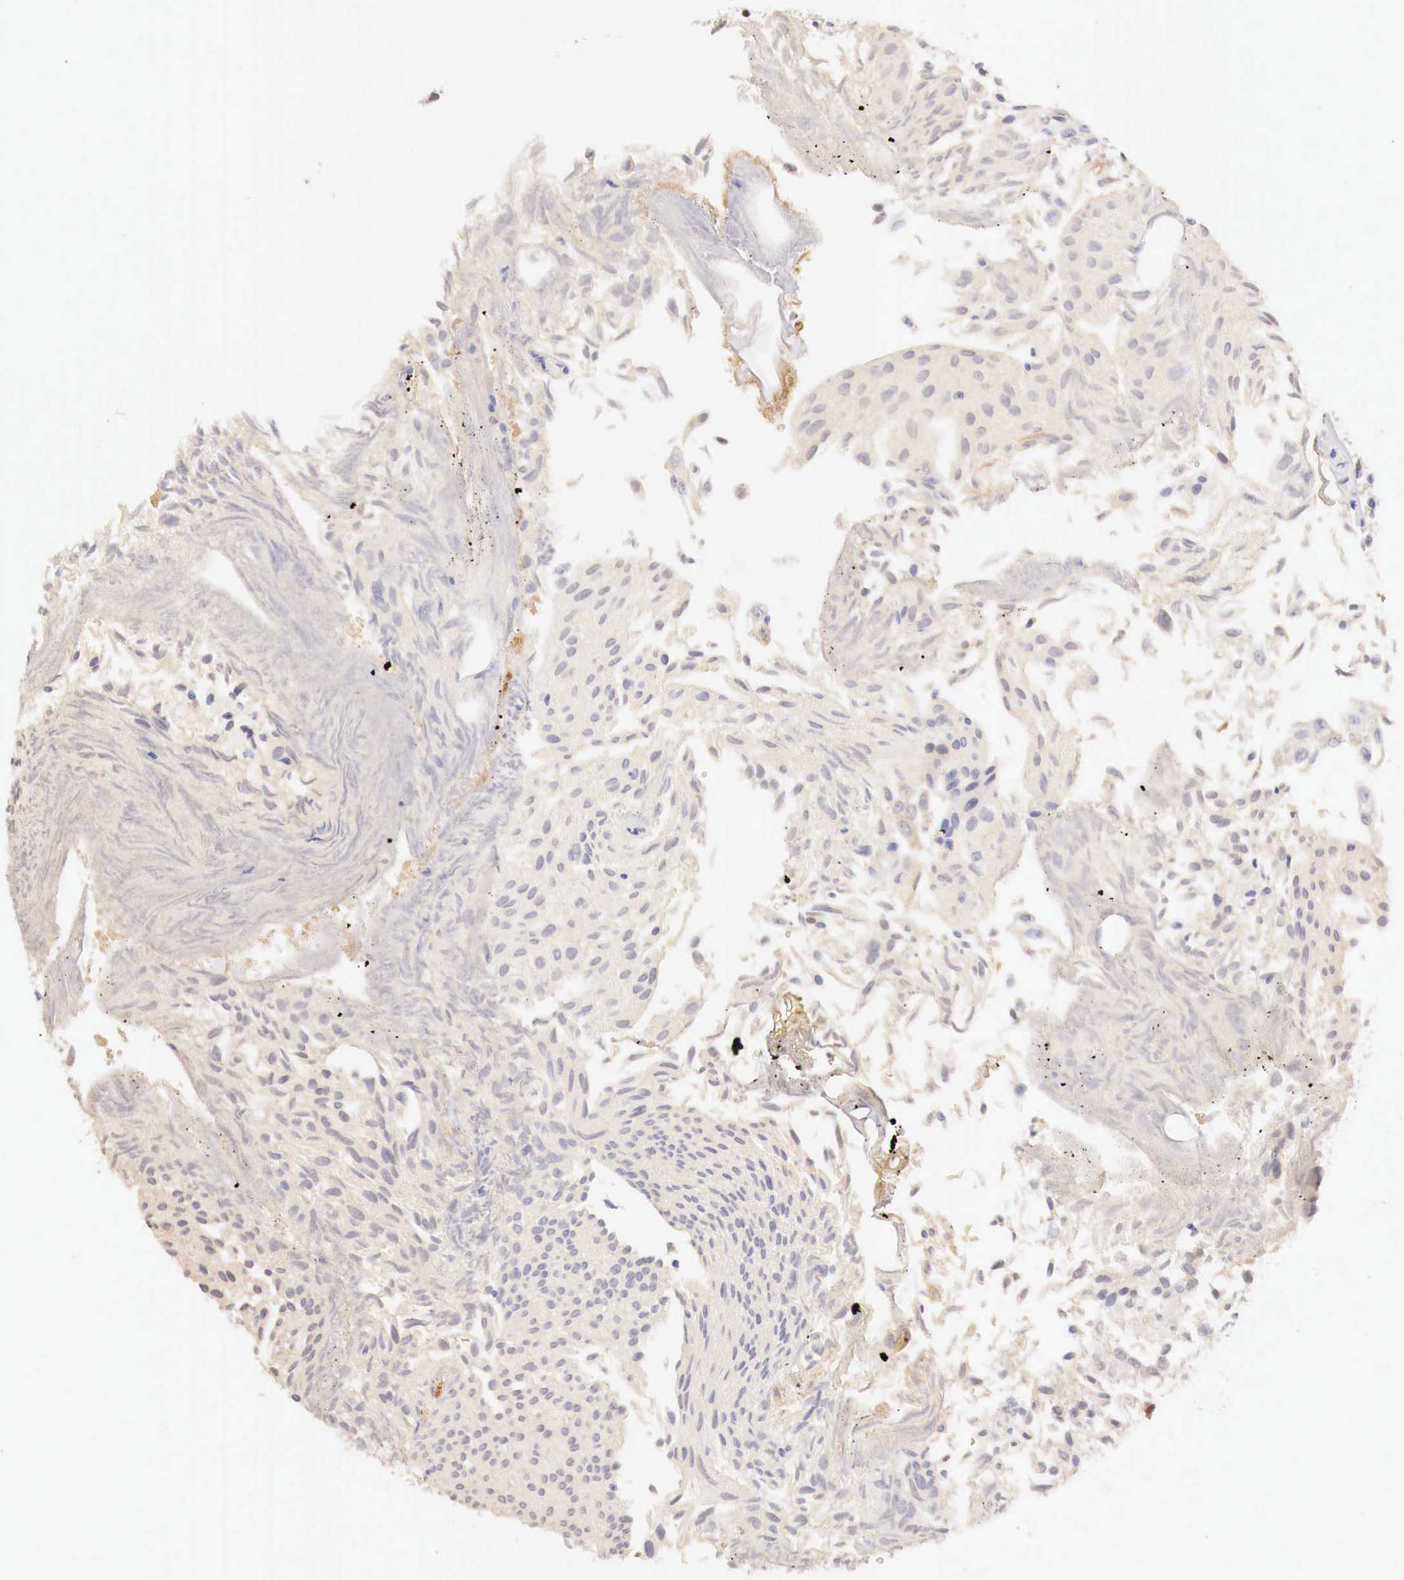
{"staining": {"intensity": "negative", "quantity": "none", "location": "none"}, "tissue": "urothelial cancer", "cell_type": "Tumor cells", "image_type": "cancer", "snomed": [{"axis": "morphology", "description": "Urothelial carcinoma, Low grade"}, {"axis": "topography", "description": "Urinary bladder"}], "caption": "A high-resolution photomicrograph shows immunohistochemistry staining of urothelial carcinoma (low-grade), which shows no significant positivity in tumor cells.", "gene": "GATA1", "patient": {"sex": "male", "age": 86}}